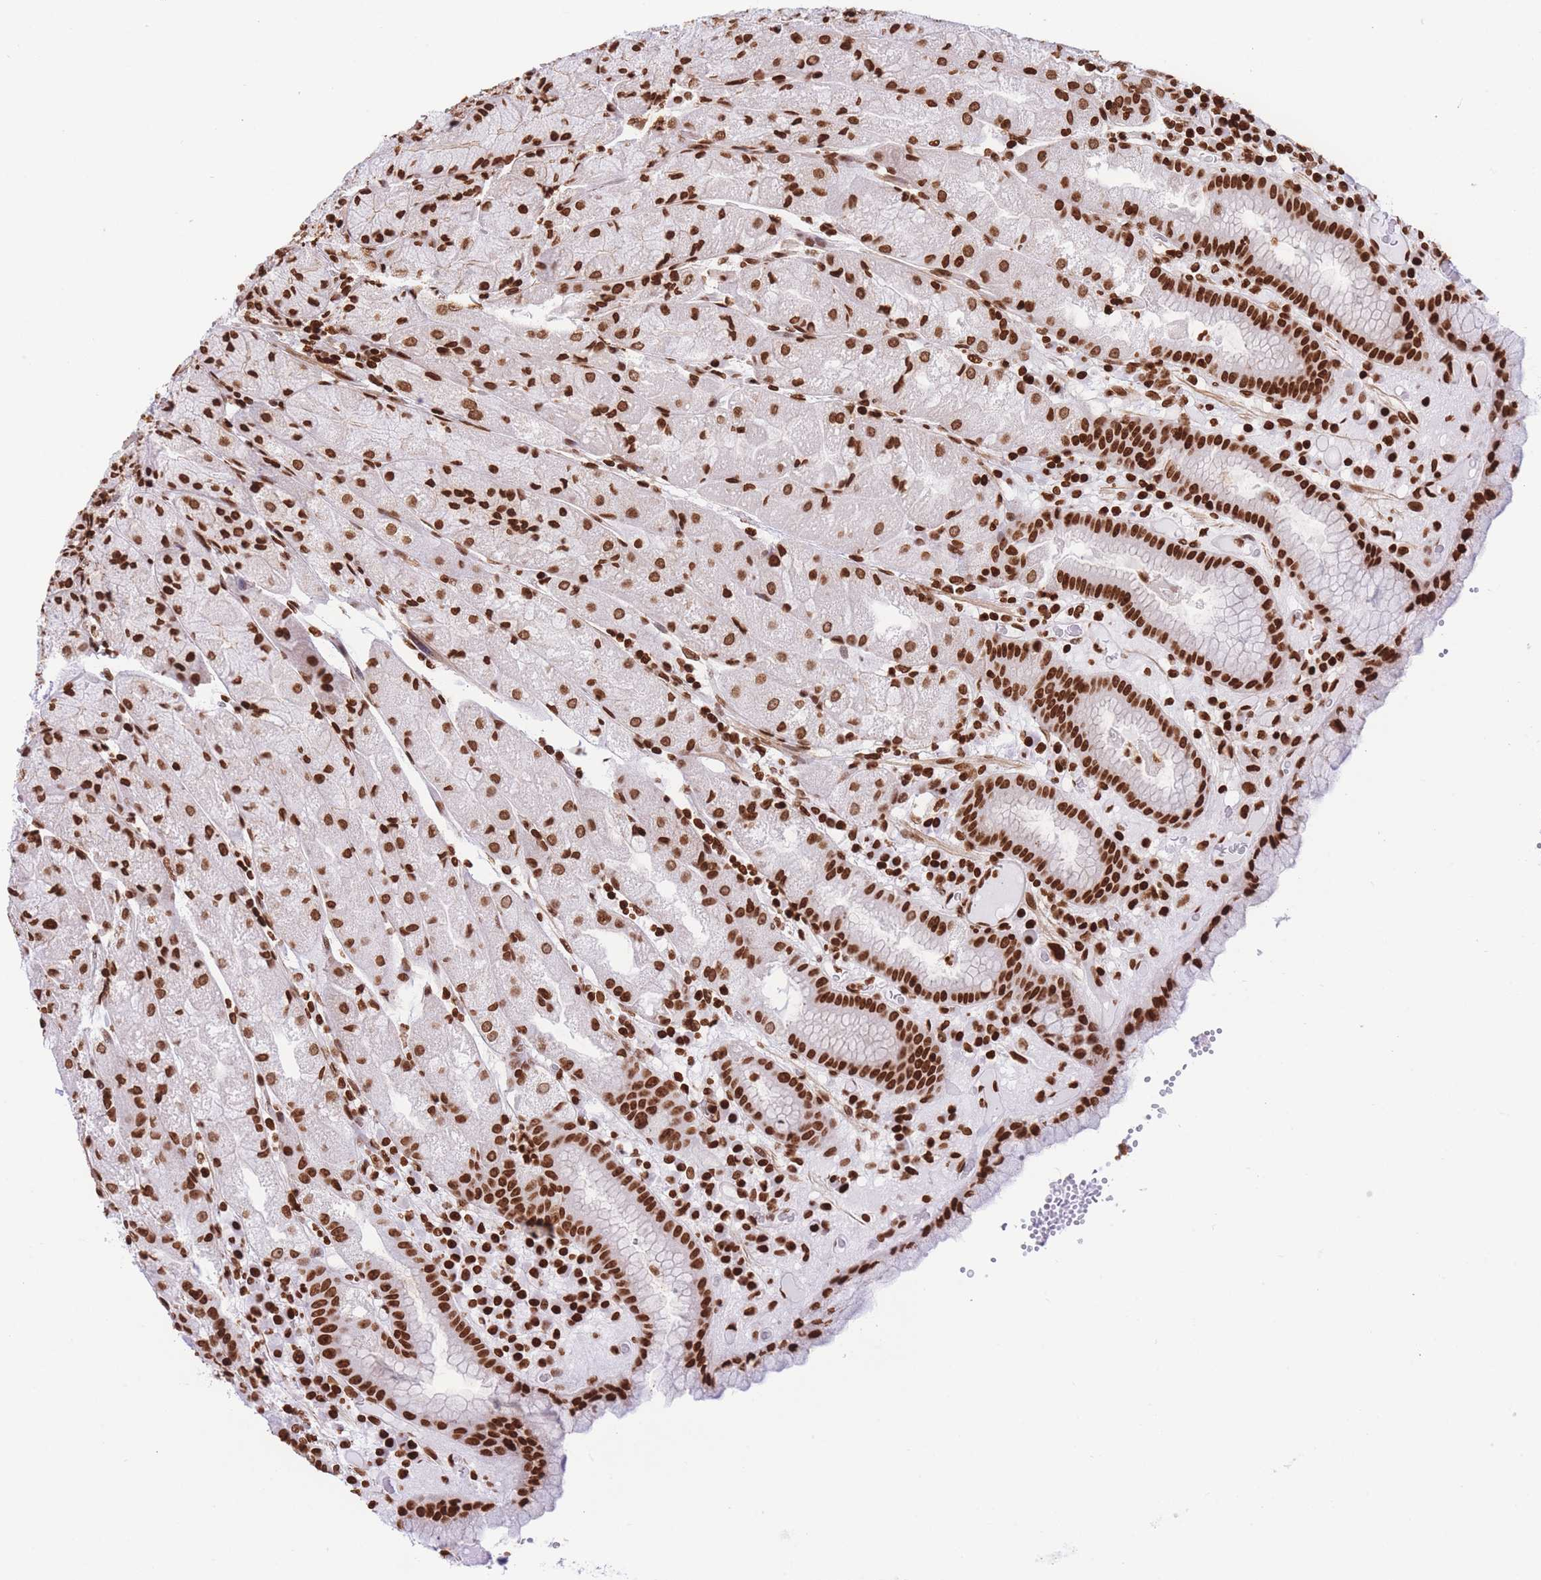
{"staining": {"intensity": "strong", "quantity": ">75%", "location": "nuclear"}, "tissue": "stomach", "cell_type": "Glandular cells", "image_type": "normal", "snomed": [{"axis": "morphology", "description": "Normal tissue, NOS"}, {"axis": "topography", "description": "Stomach, upper"}], "caption": "This photomicrograph shows benign stomach stained with immunohistochemistry to label a protein in brown. The nuclear of glandular cells show strong positivity for the protein. Nuclei are counter-stained blue.", "gene": "H2BC10", "patient": {"sex": "male", "age": 52}}